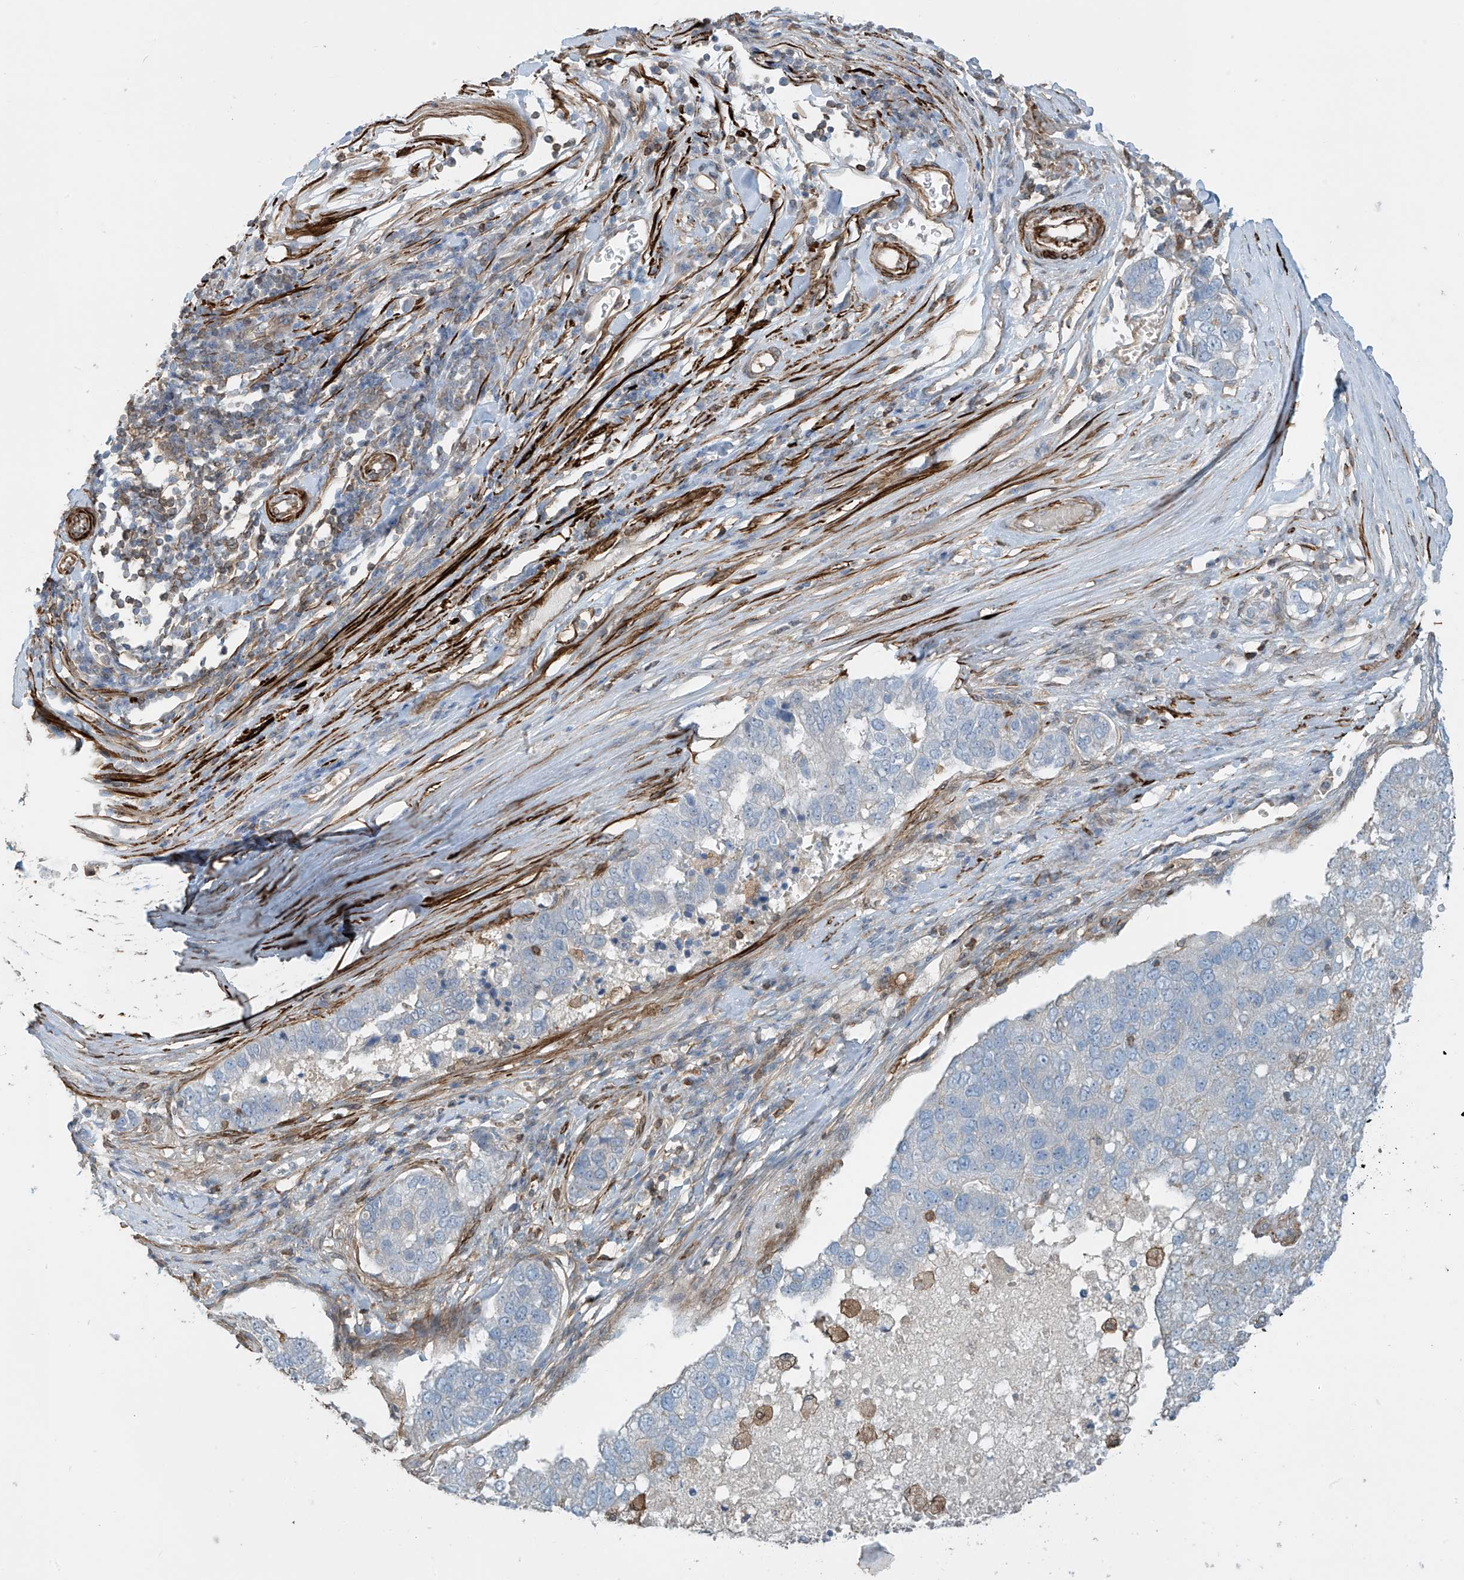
{"staining": {"intensity": "negative", "quantity": "none", "location": "none"}, "tissue": "pancreatic cancer", "cell_type": "Tumor cells", "image_type": "cancer", "snomed": [{"axis": "morphology", "description": "Adenocarcinoma, NOS"}, {"axis": "topography", "description": "Pancreas"}], "caption": "An immunohistochemistry micrograph of pancreatic cancer (adenocarcinoma) is shown. There is no staining in tumor cells of pancreatic cancer (adenocarcinoma). The staining was performed using DAB to visualize the protein expression in brown, while the nuclei were stained in blue with hematoxylin (Magnification: 20x).", "gene": "SH3BGRL3", "patient": {"sex": "female", "age": 61}}